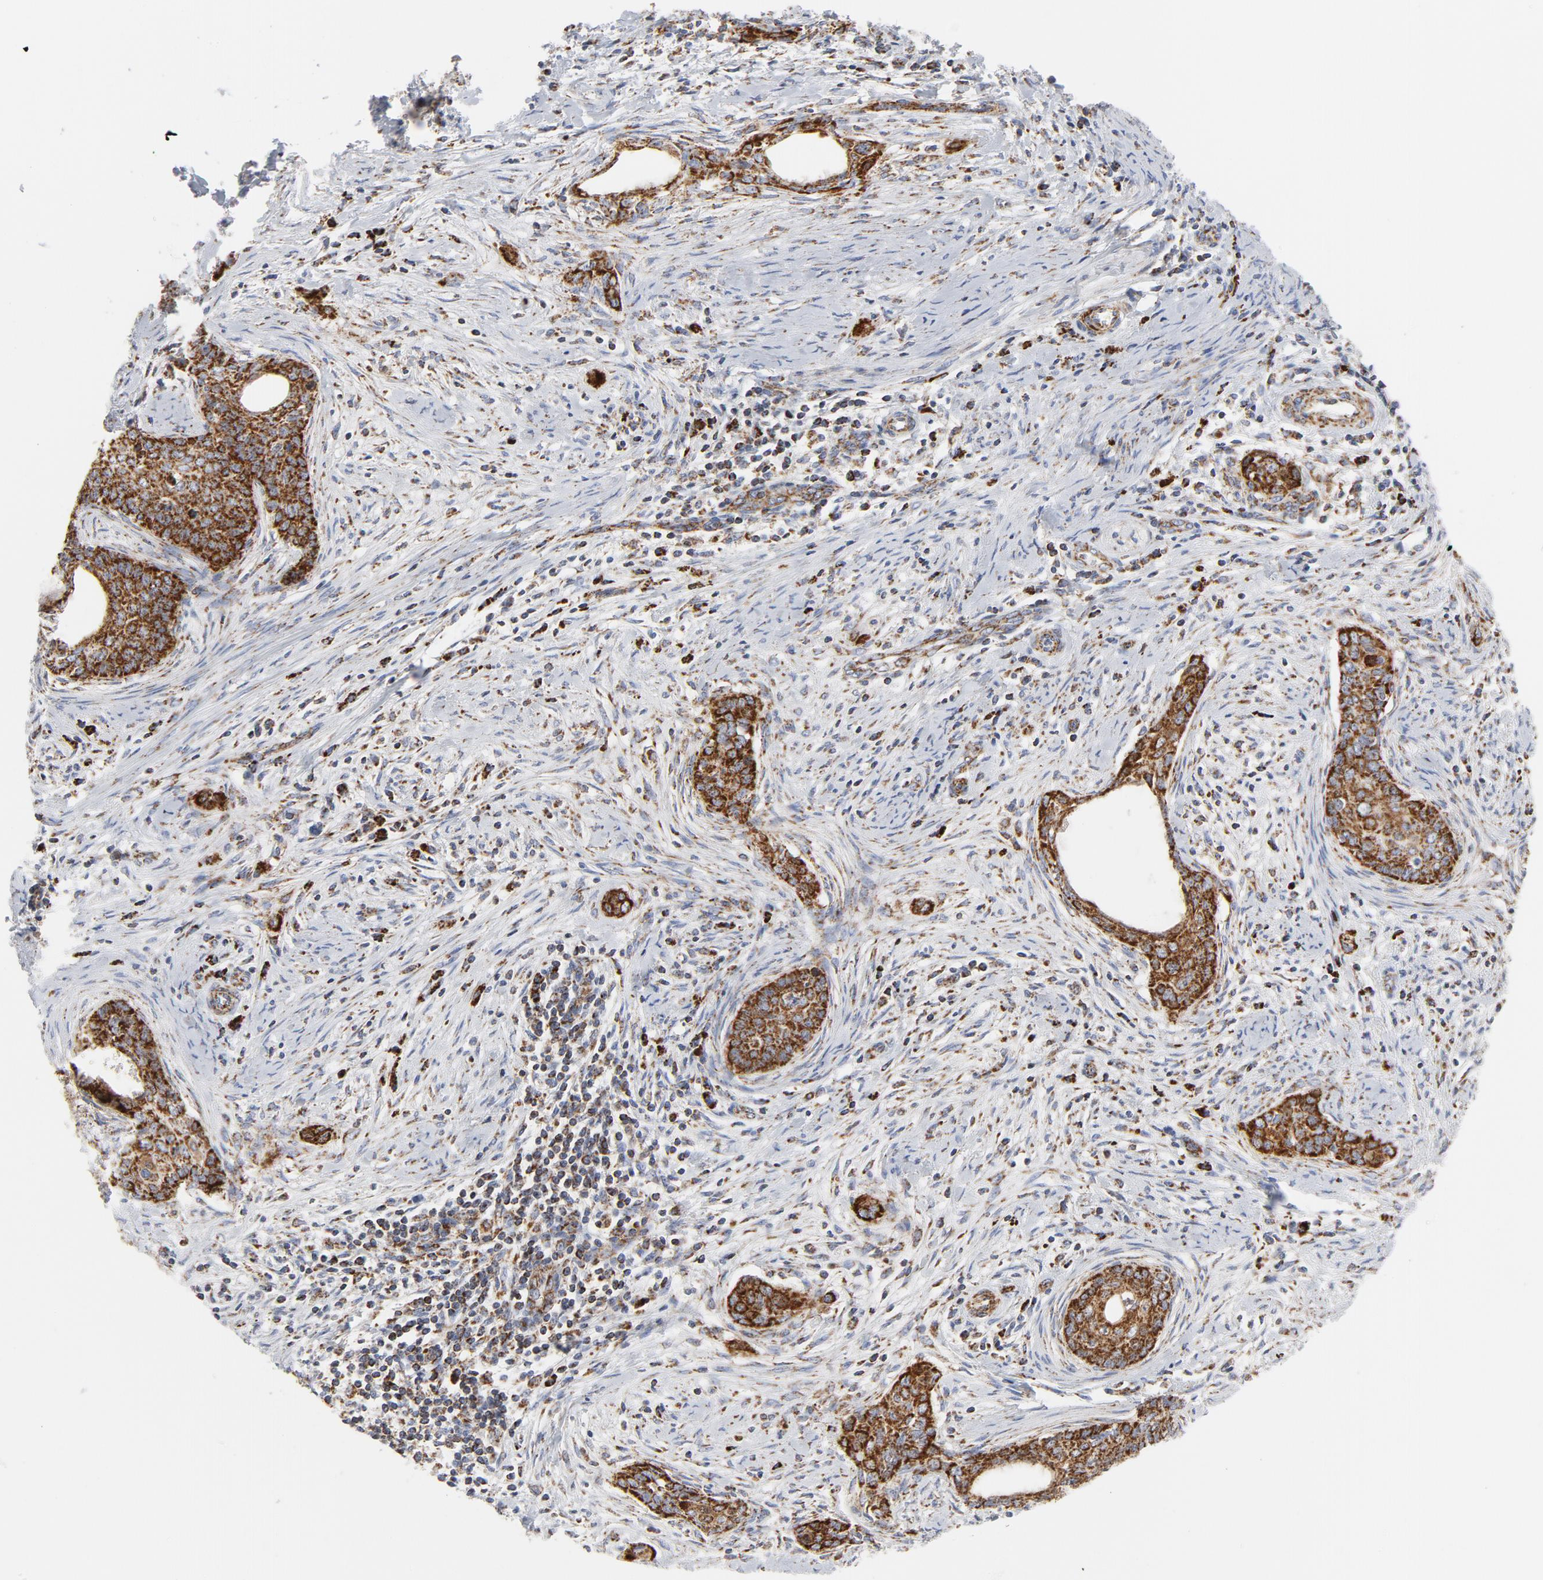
{"staining": {"intensity": "strong", "quantity": ">75%", "location": "cytoplasmic/membranous"}, "tissue": "cervical cancer", "cell_type": "Tumor cells", "image_type": "cancer", "snomed": [{"axis": "morphology", "description": "Squamous cell carcinoma, NOS"}, {"axis": "topography", "description": "Cervix"}], "caption": "Immunohistochemistry (IHC) of human cervical squamous cell carcinoma shows high levels of strong cytoplasmic/membranous expression in approximately >75% of tumor cells.", "gene": "CYCS", "patient": {"sex": "female", "age": 33}}